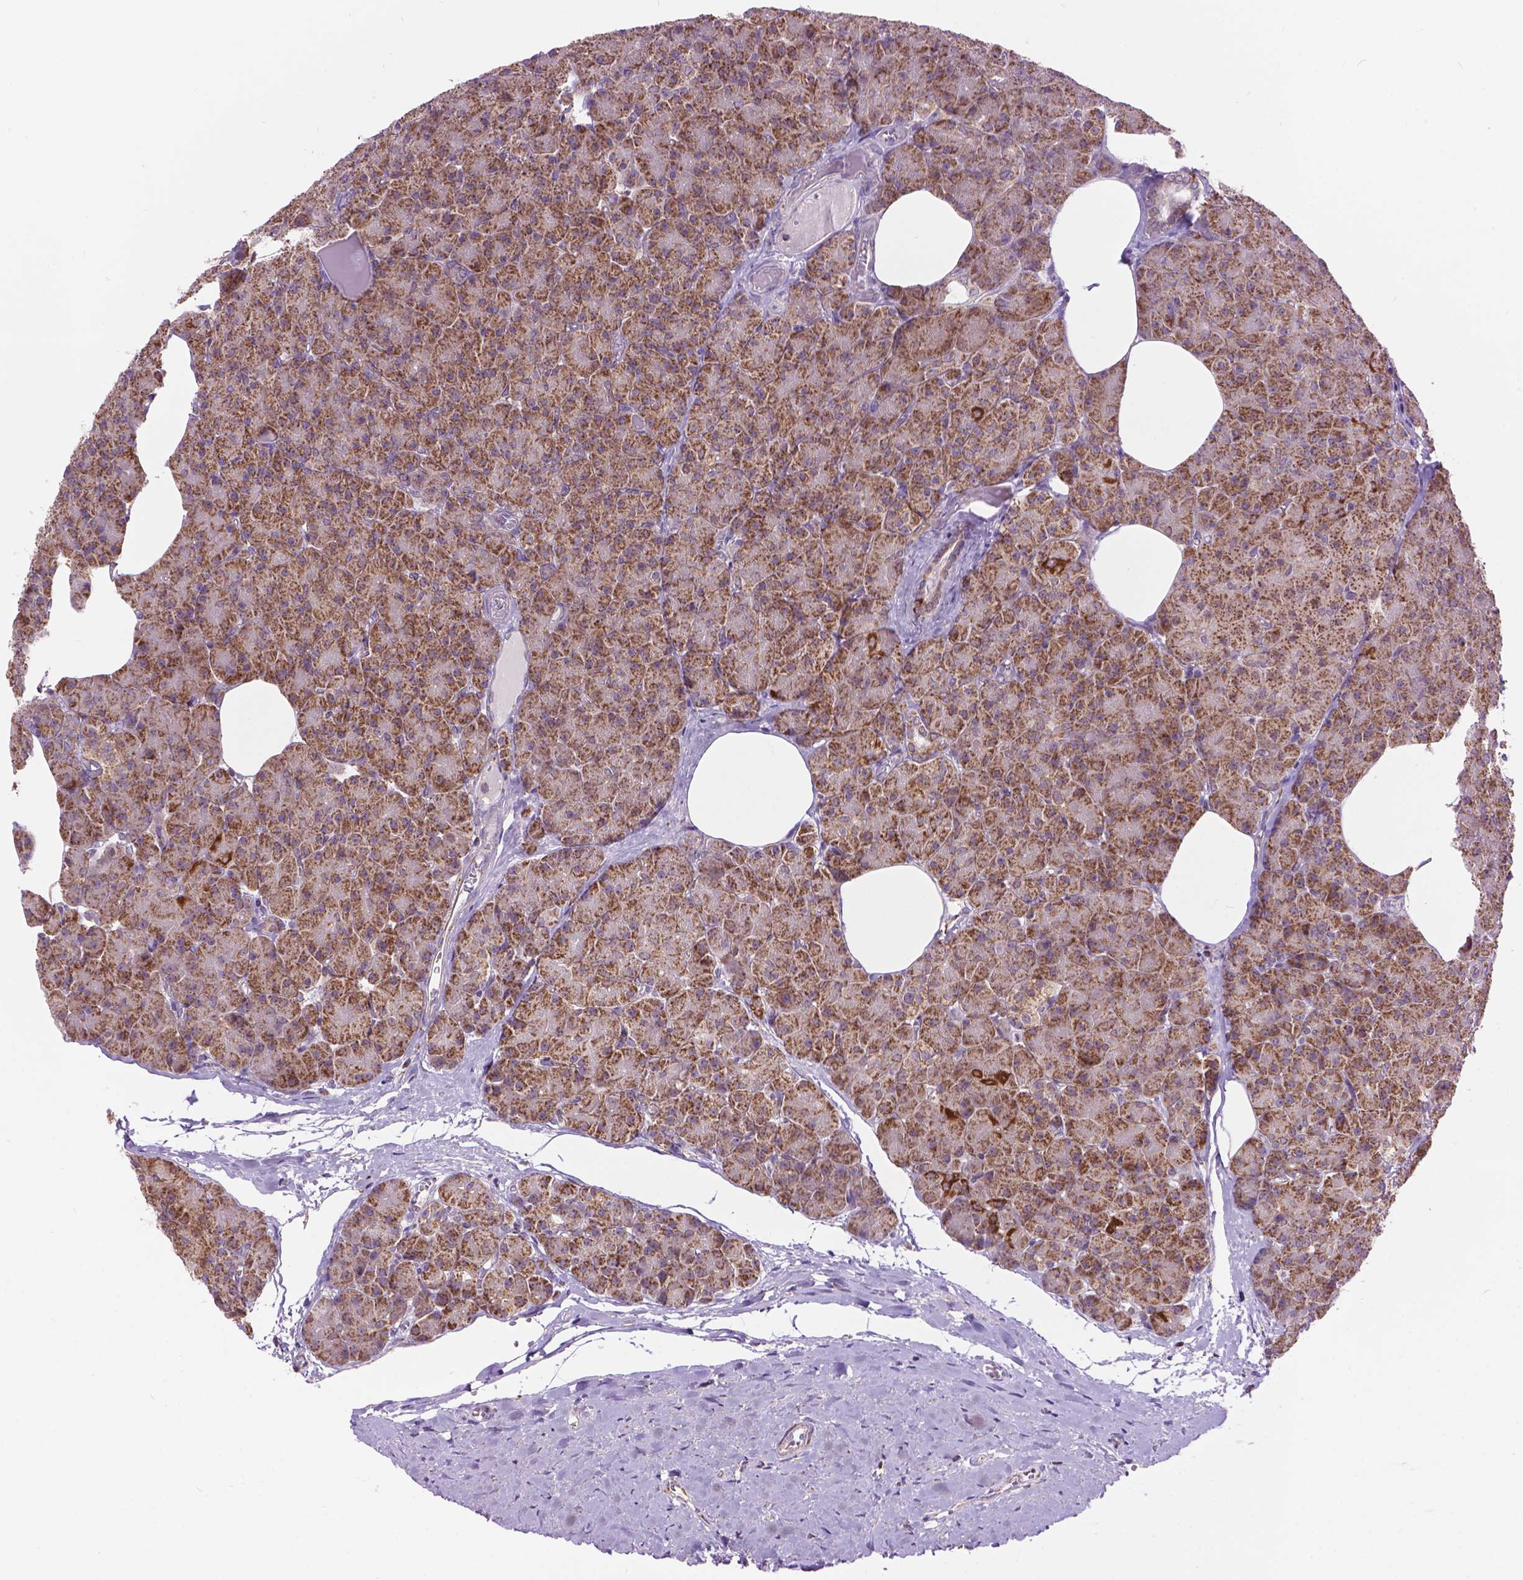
{"staining": {"intensity": "moderate", "quantity": ">75%", "location": "cytoplasmic/membranous"}, "tissue": "pancreas", "cell_type": "Exocrine glandular cells", "image_type": "normal", "snomed": [{"axis": "morphology", "description": "Normal tissue, NOS"}, {"axis": "topography", "description": "Pancreas"}], "caption": "The image demonstrates immunohistochemical staining of unremarkable pancreas. There is moderate cytoplasmic/membranous staining is appreciated in approximately >75% of exocrine glandular cells.", "gene": "PYCR3", "patient": {"sex": "female", "age": 45}}